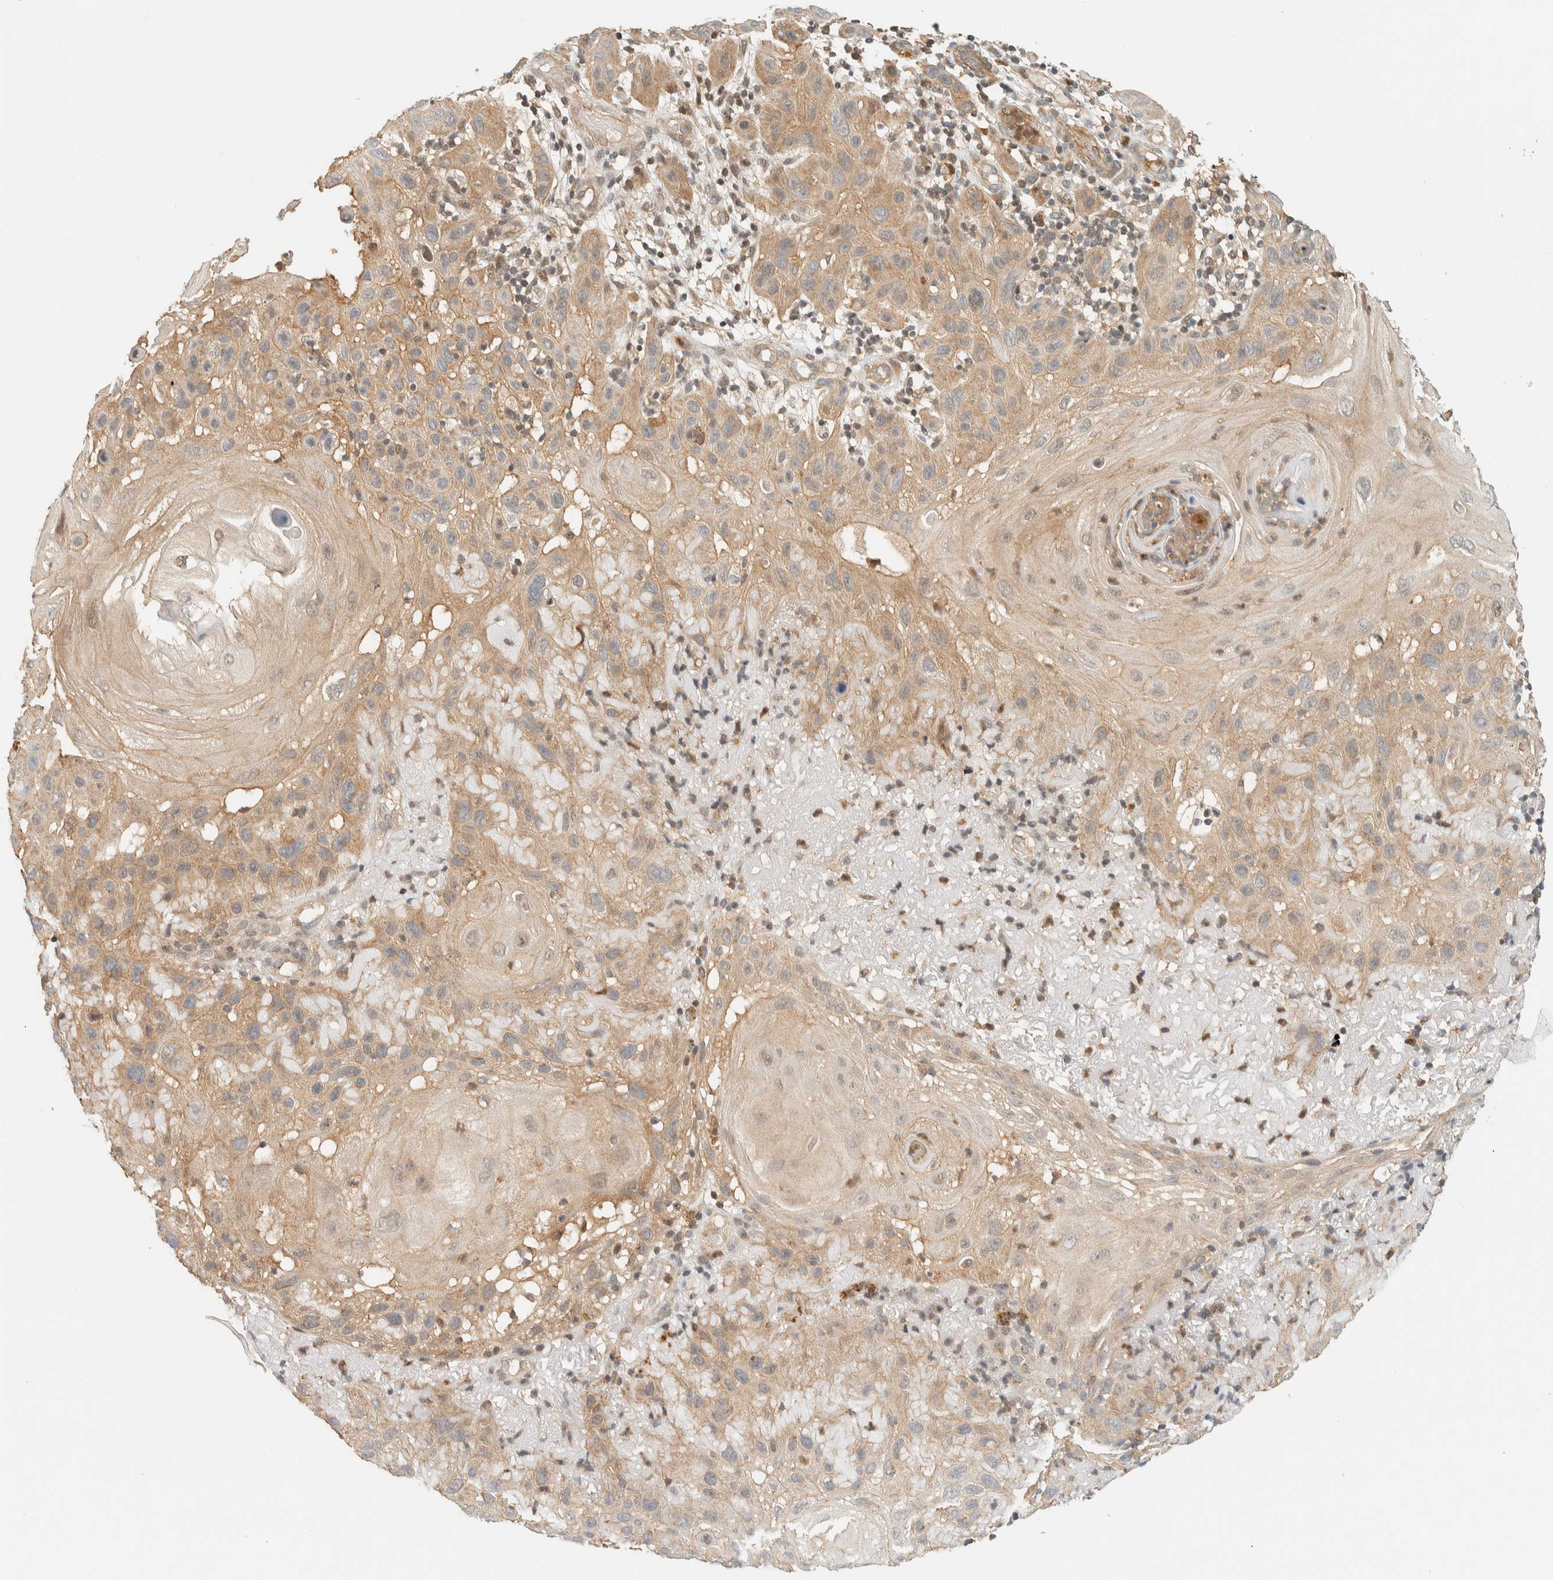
{"staining": {"intensity": "weak", "quantity": ">75%", "location": "cytoplasmic/membranous"}, "tissue": "skin cancer", "cell_type": "Tumor cells", "image_type": "cancer", "snomed": [{"axis": "morphology", "description": "Squamous cell carcinoma, NOS"}, {"axis": "topography", "description": "Skin"}], "caption": "Immunohistochemistry image of human skin squamous cell carcinoma stained for a protein (brown), which shows low levels of weak cytoplasmic/membranous positivity in approximately >75% of tumor cells.", "gene": "ARFGEF1", "patient": {"sex": "female", "age": 96}}